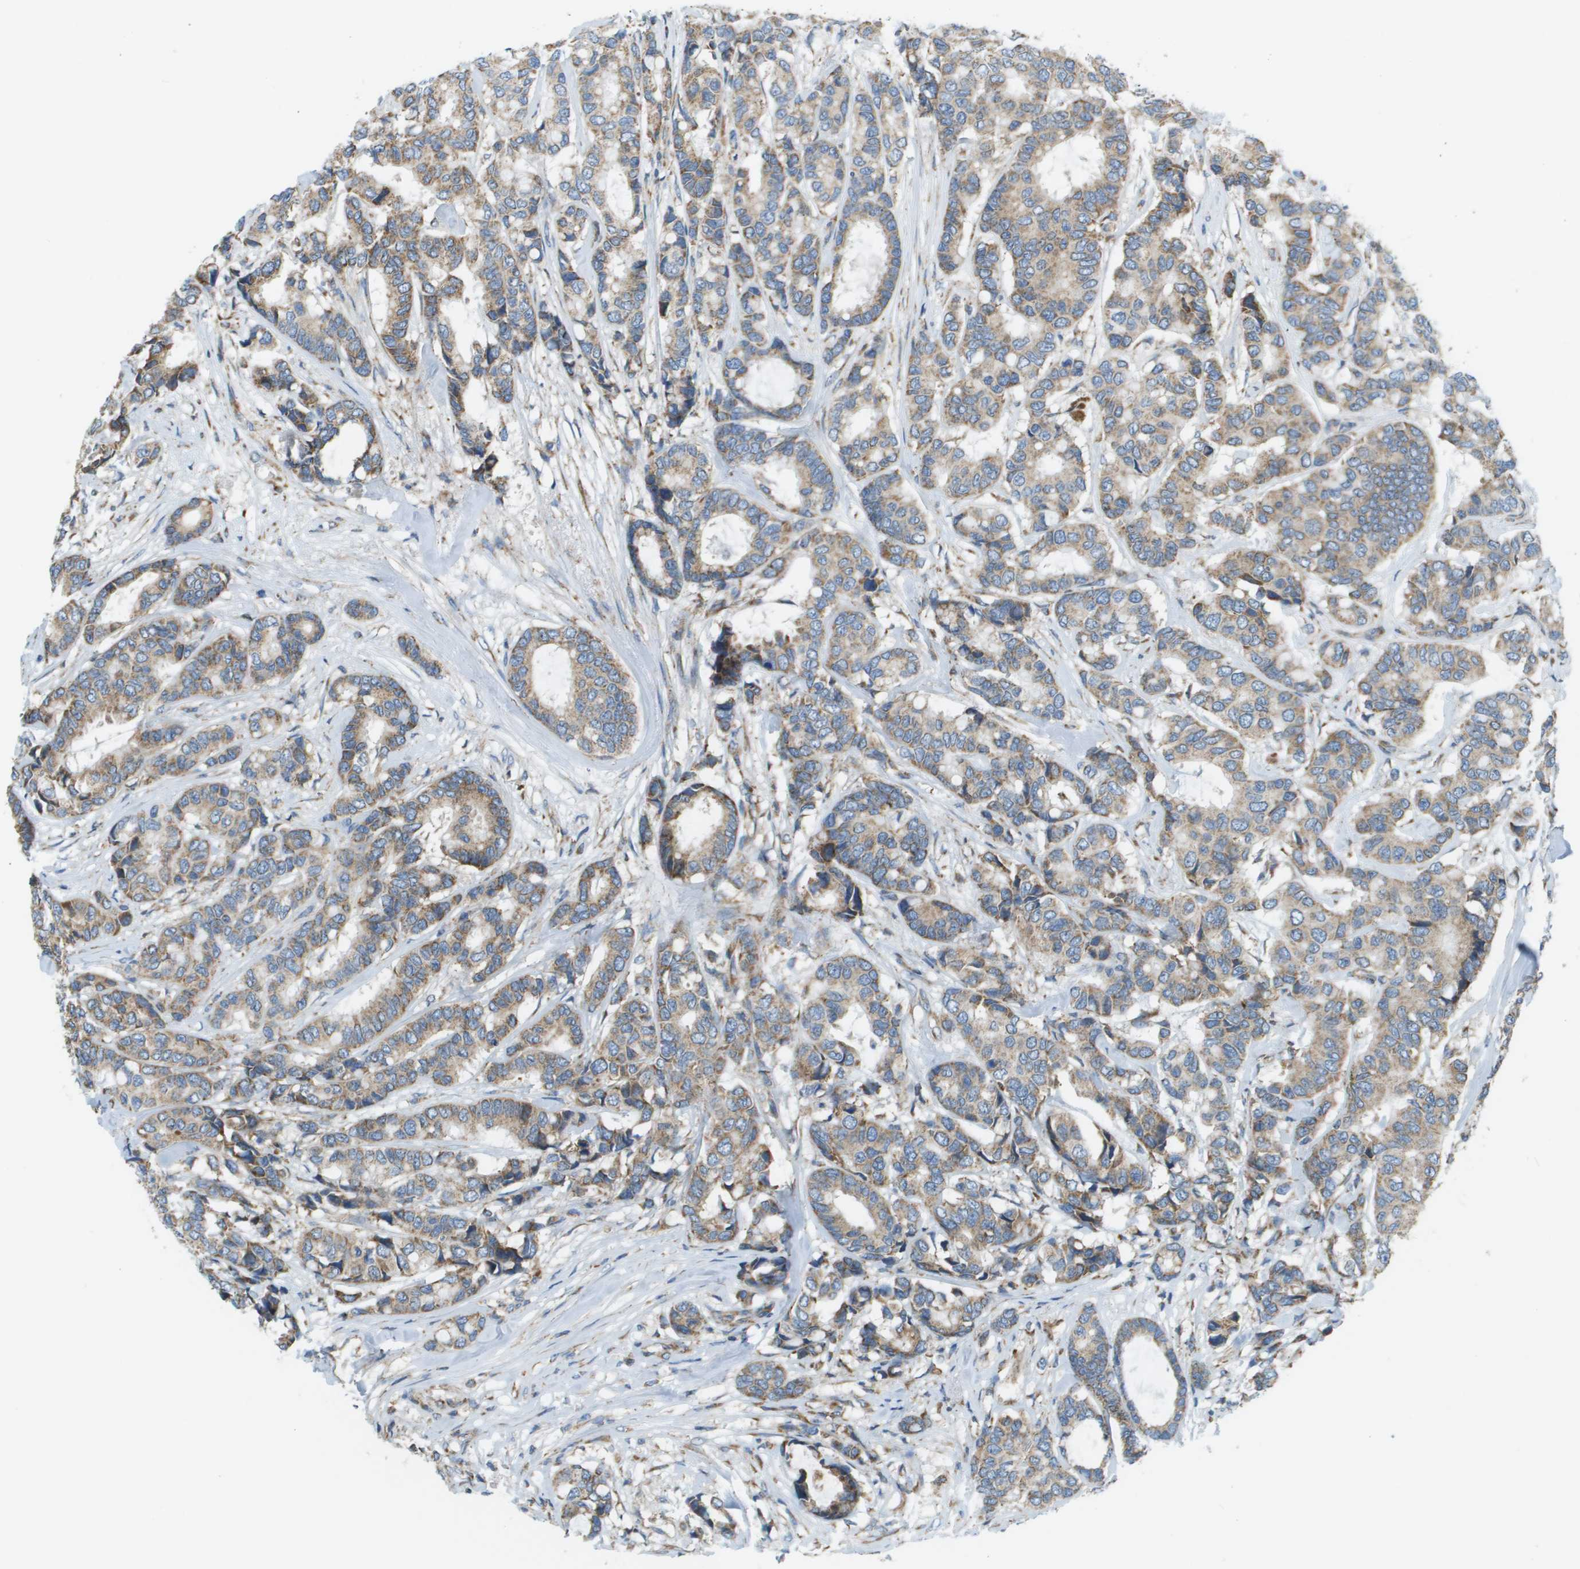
{"staining": {"intensity": "moderate", "quantity": ">75%", "location": "cytoplasmic/membranous"}, "tissue": "breast cancer", "cell_type": "Tumor cells", "image_type": "cancer", "snomed": [{"axis": "morphology", "description": "Duct carcinoma"}, {"axis": "topography", "description": "Breast"}], "caption": "This histopathology image exhibits breast cancer stained with immunohistochemistry (IHC) to label a protein in brown. The cytoplasmic/membranous of tumor cells show moderate positivity for the protein. Nuclei are counter-stained blue.", "gene": "TAOK3", "patient": {"sex": "female", "age": 87}}